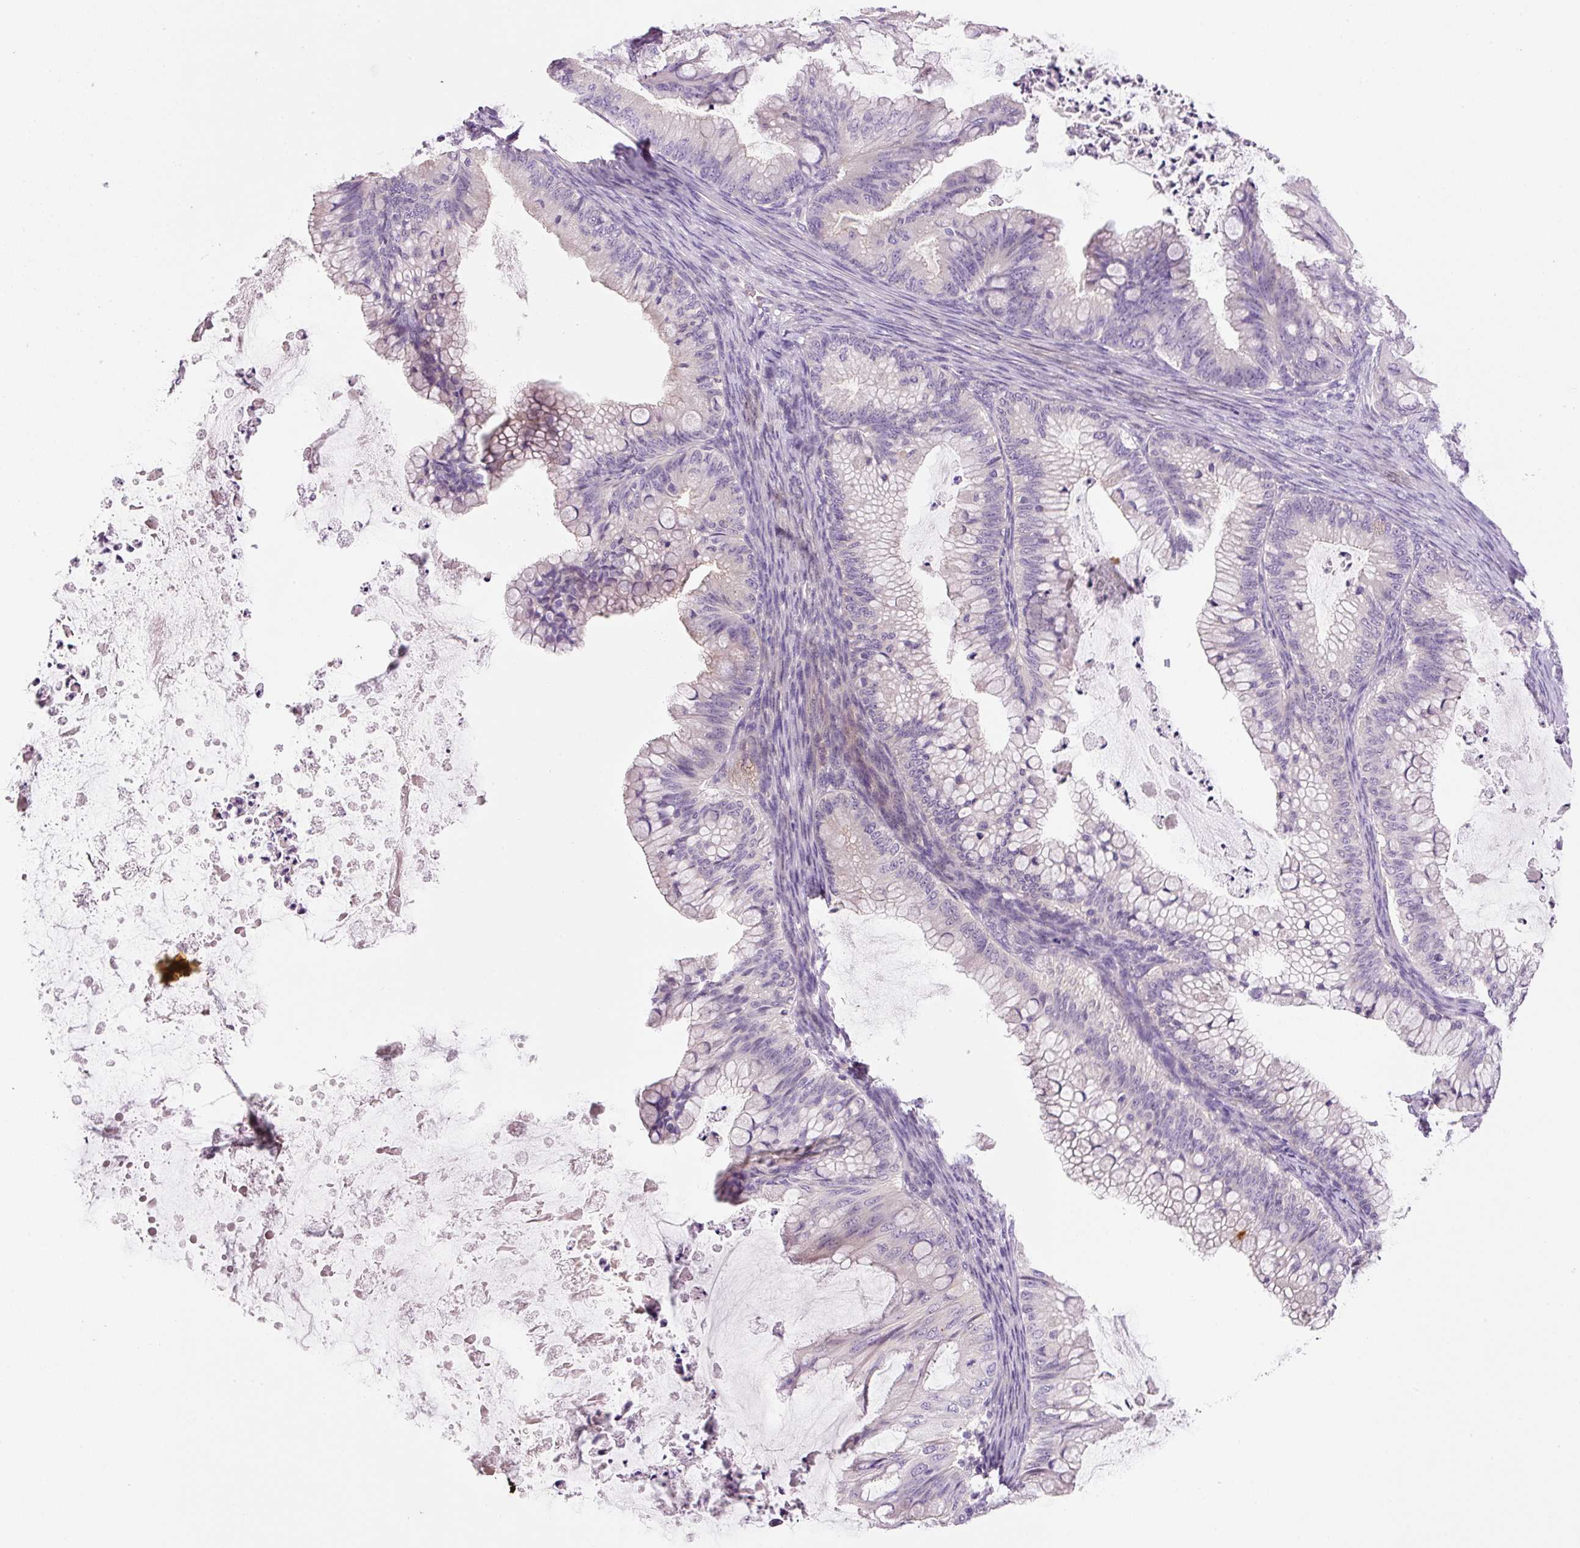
{"staining": {"intensity": "negative", "quantity": "none", "location": "none"}, "tissue": "ovarian cancer", "cell_type": "Tumor cells", "image_type": "cancer", "snomed": [{"axis": "morphology", "description": "Cystadenocarcinoma, mucinous, NOS"}, {"axis": "topography", "description": "Ovary"}], "caption": "Tumor cells show no significant protein positivity in ovarian cancer.", "gene": "TENT5C", "patient": {"sex": "female", "age": 35}}